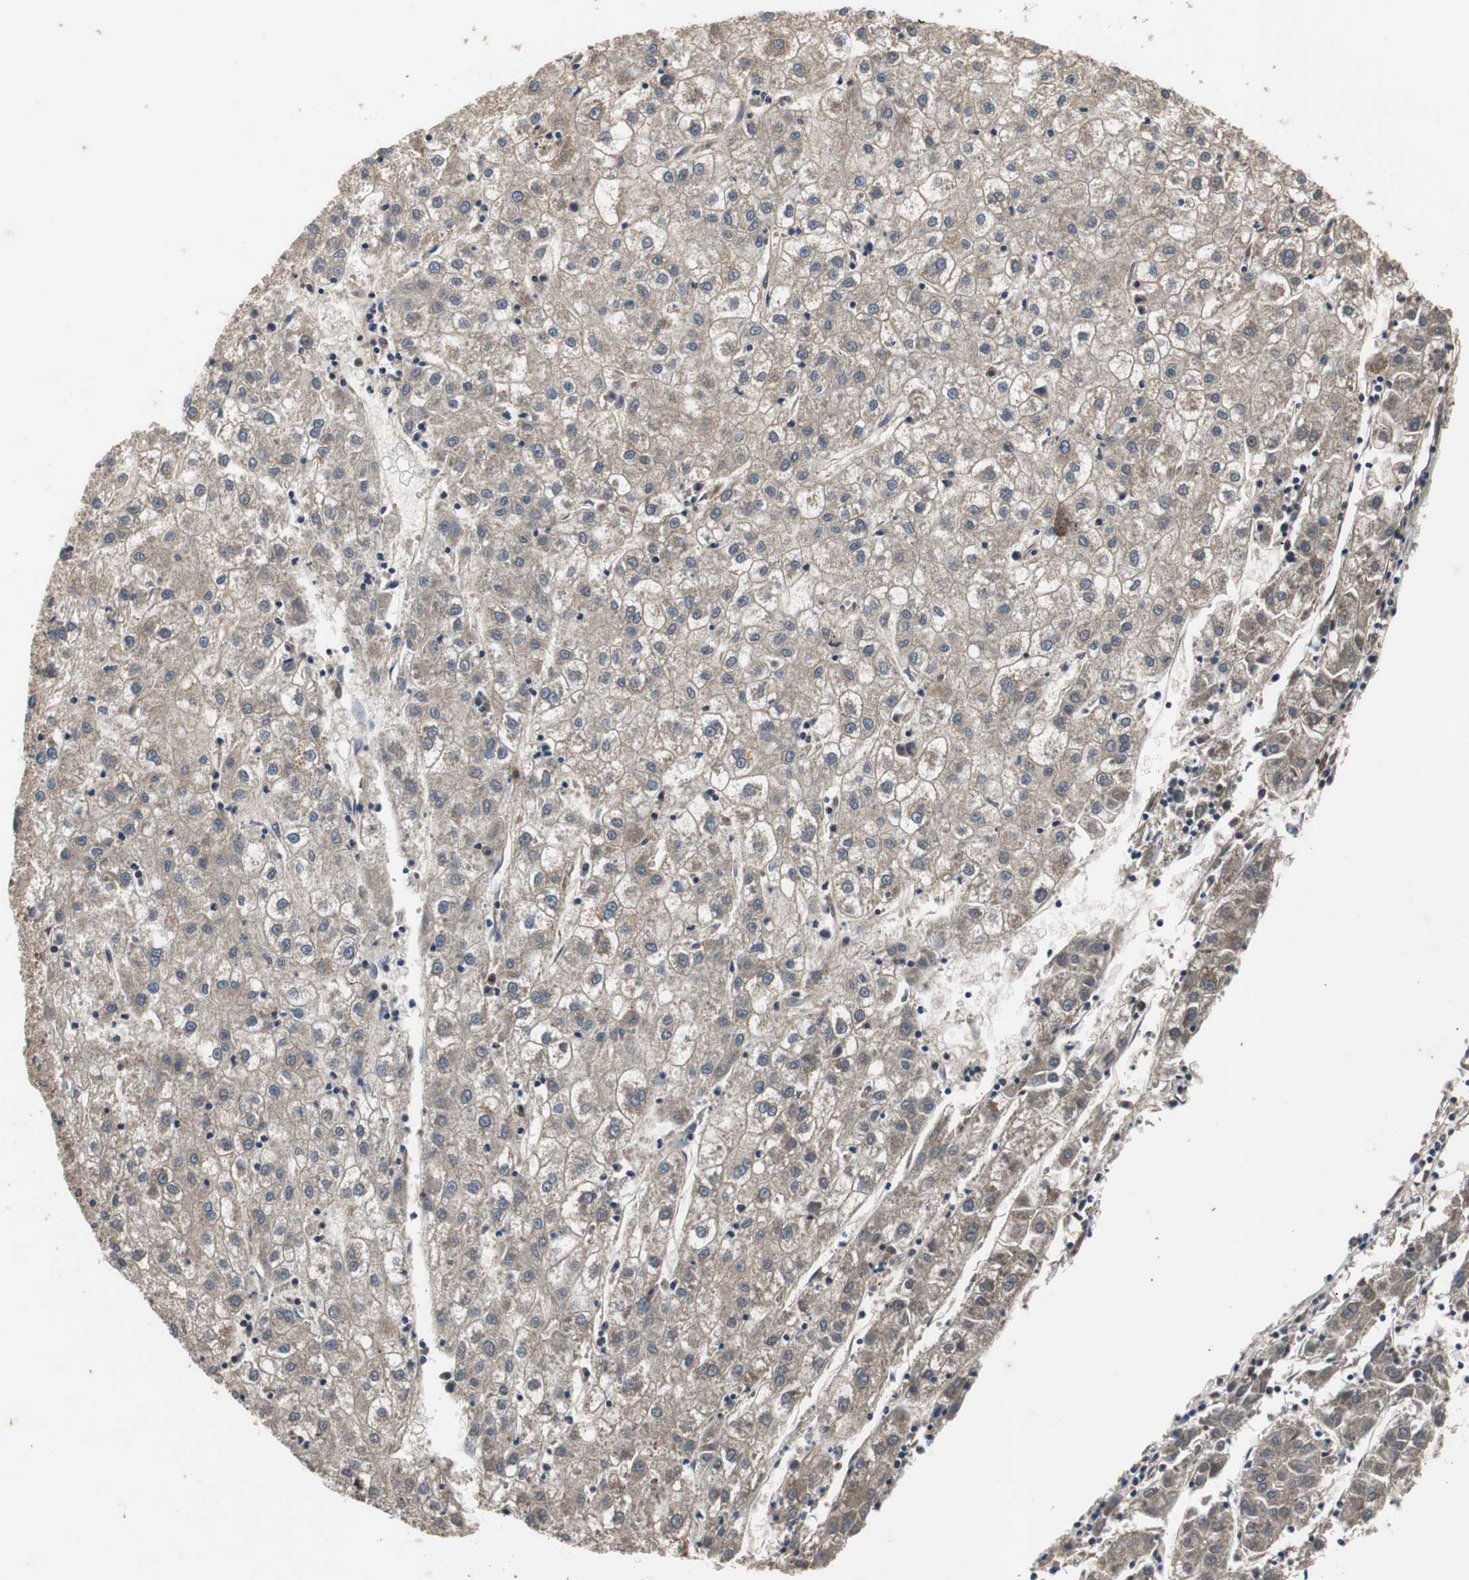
{"staining": {"intensity": "weak", "quantity": ">75%", "location": "cytoplasmic/membranous"}, "tissue": "liver cancer", "cell_type": "Tumor cells", "image_type": "cancer", "snomed": [{"axis": "morphology", "description": "Carcinoma, Hepatocellular, NOS"}, {"axis": "topography", "description": "Liver"}], "caption": "Weak cytoplasmic/membranous positivity for a protein is appreciated in about >75% of tumor cells of liver cancer using immunohistochemistry (IHC).", "gene": "ACTR3", "patient": {"sex": "male", "age": 72}}